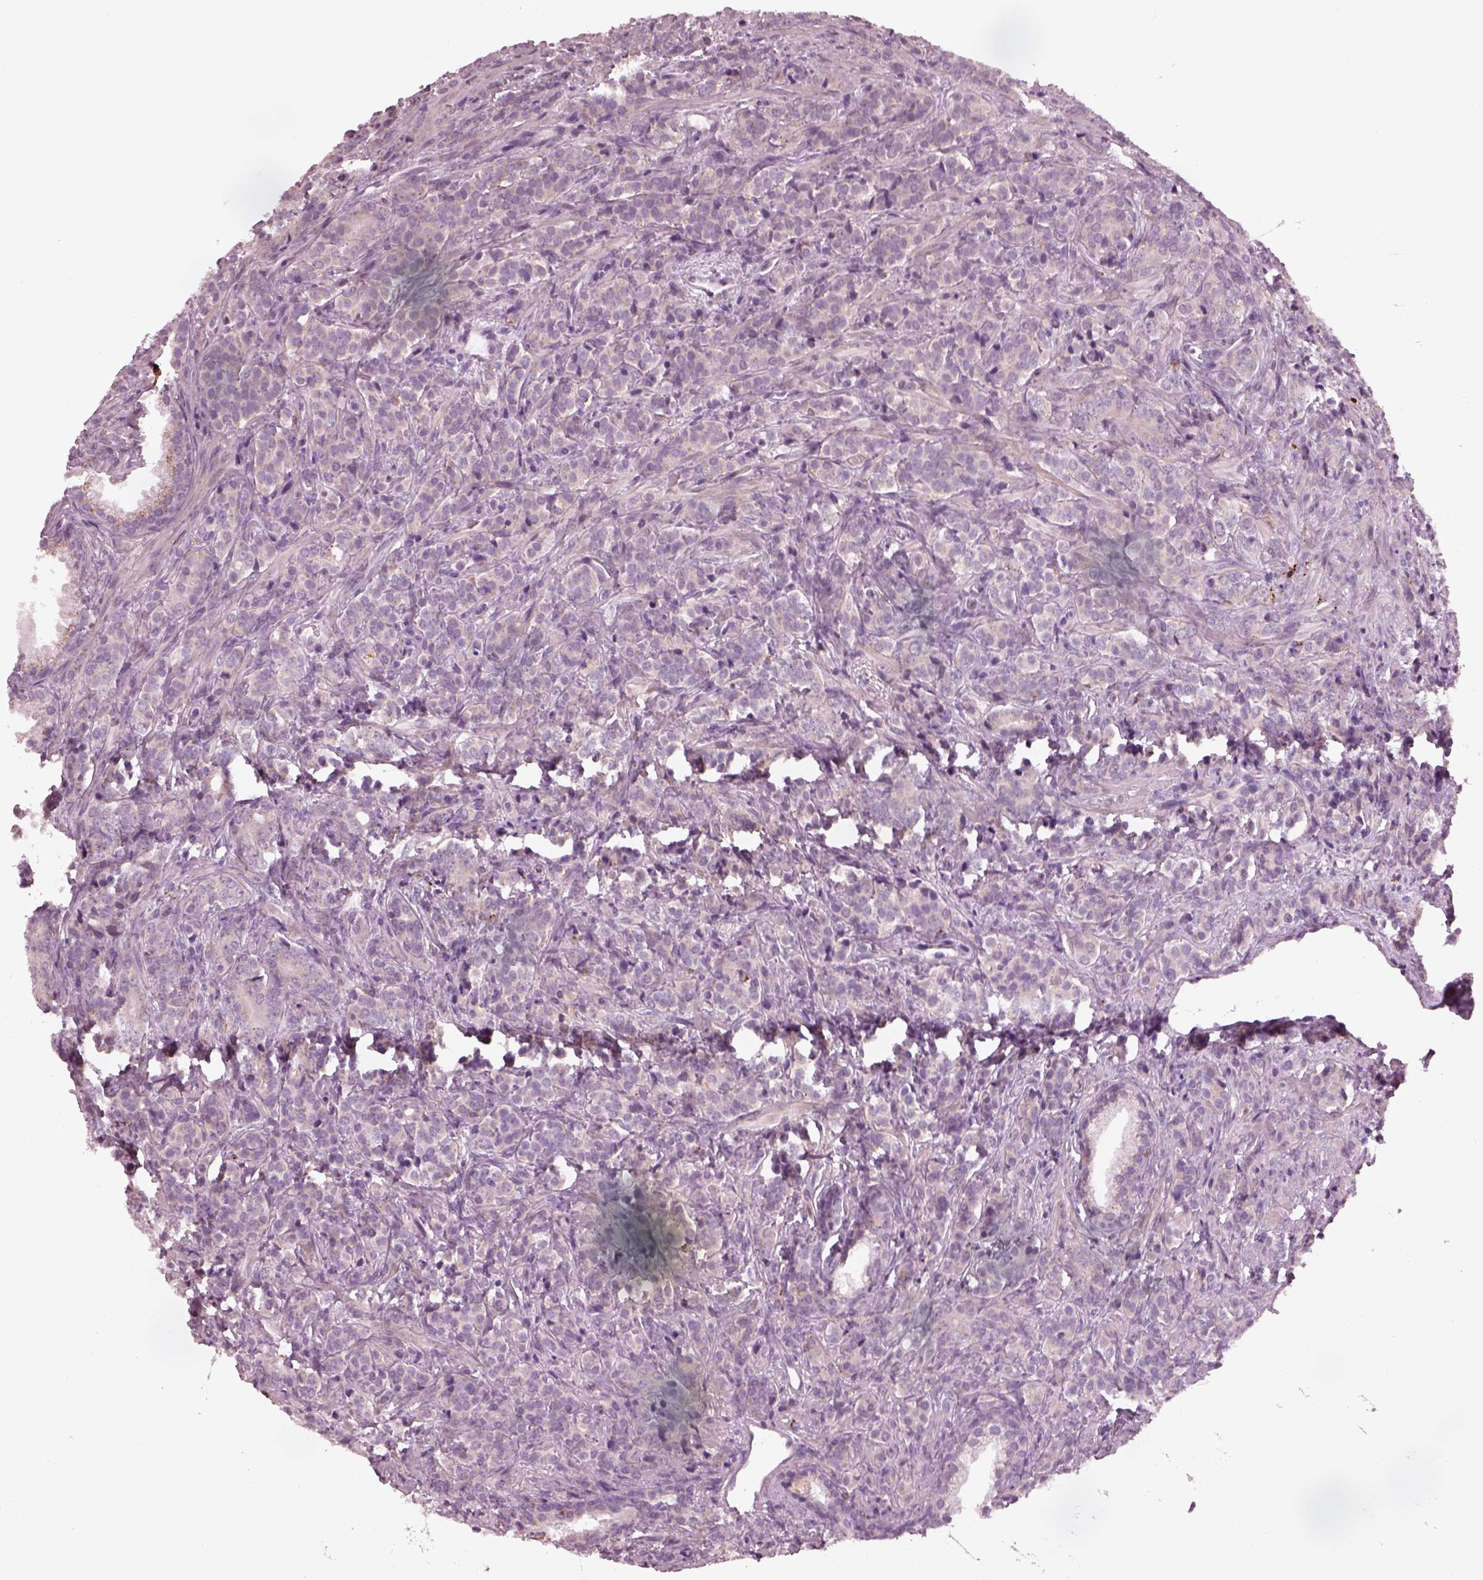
{"staining": {"intensity": "negative", "quantity": "none", "location": "none"}, "tissue": "prostate cancer", "cell_type": "Tumor cells", "image_type": "cancer", "snomed": [{"axis": "morphology", "description": "Adenocarcinoma, High grade"}, {"axis": "topography", "description": "Prostate"}], "caption": "There is no significant positivity in tumor cells of prostate high-grade adenocarcinoma.", "gene": "SLAMF8", "patient": {"sex": "male", "age": 84}}